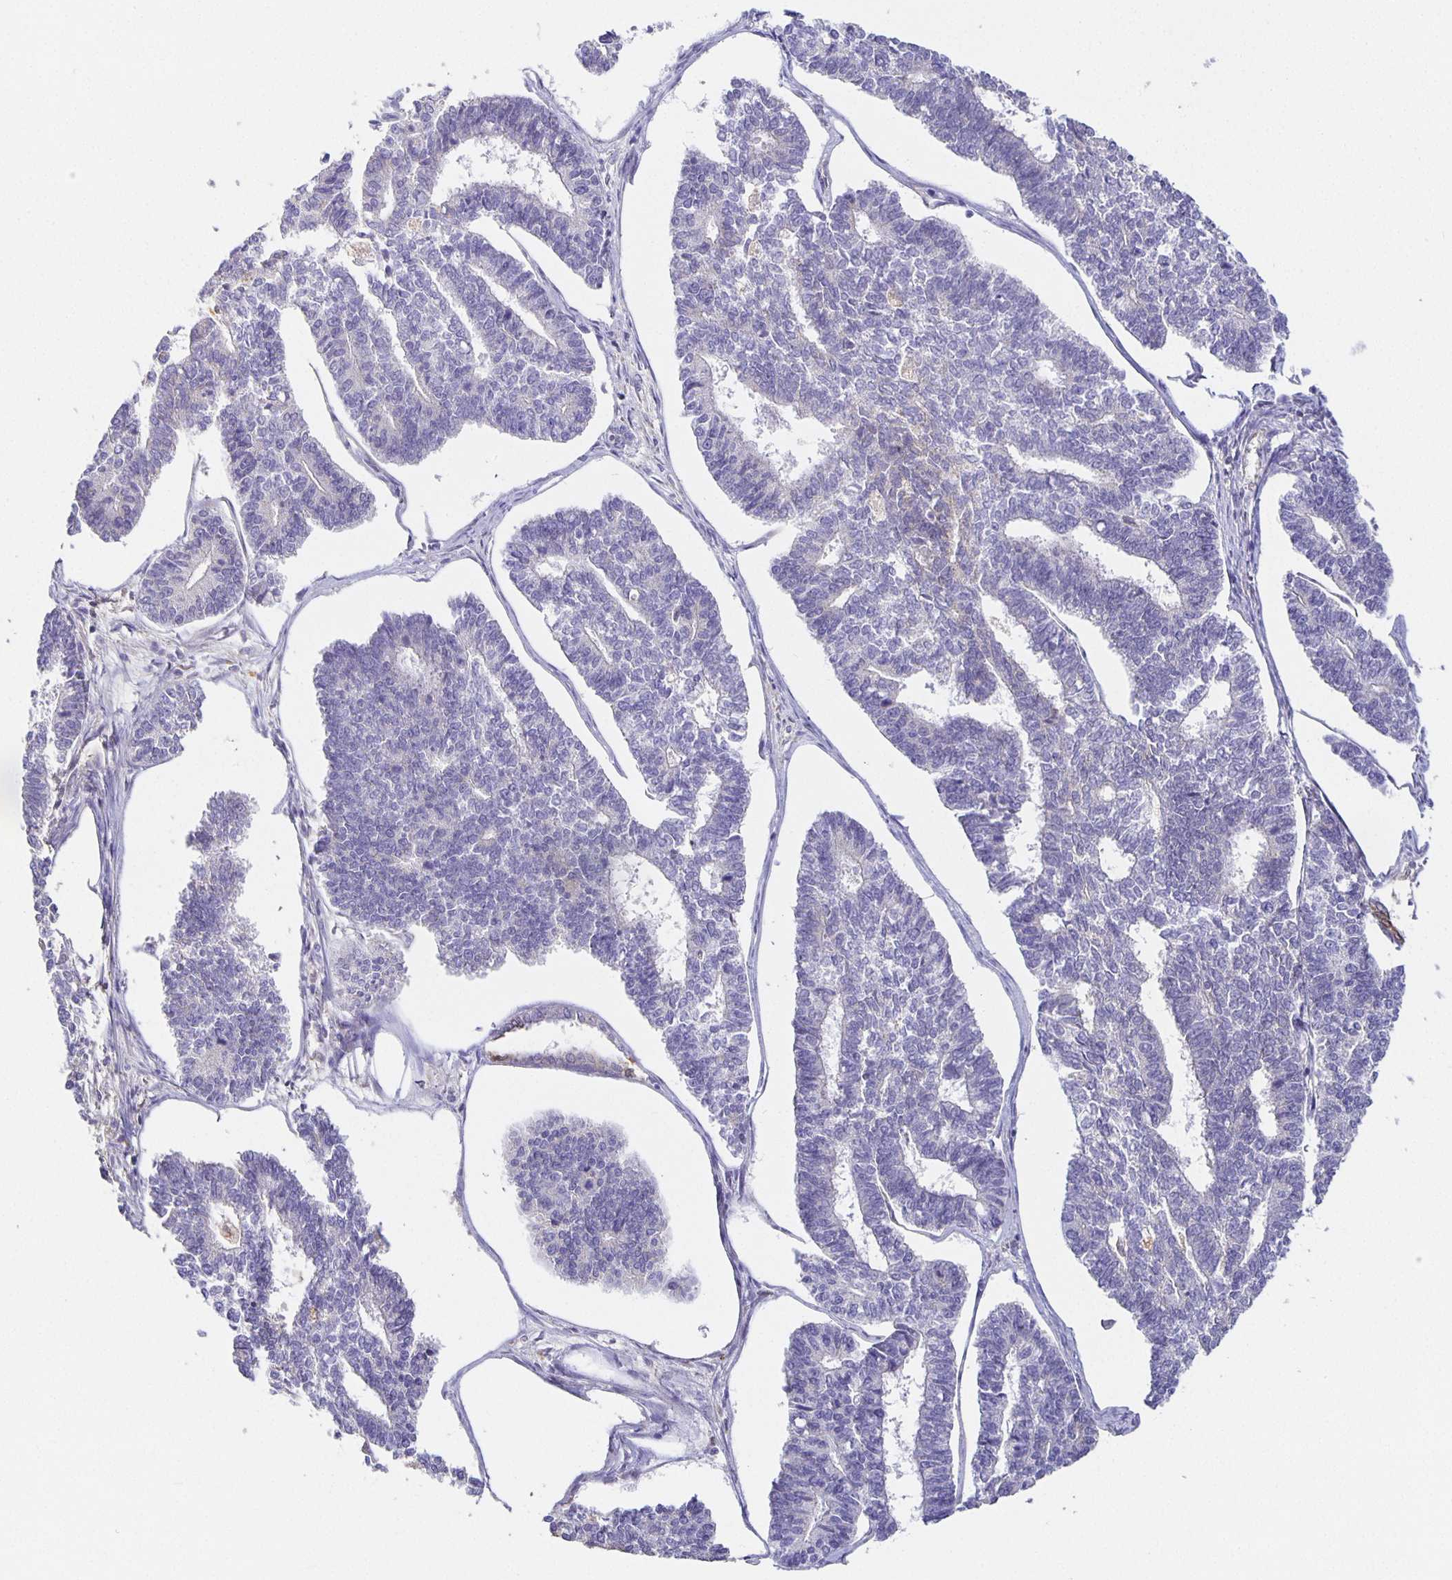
{"staining": {"intensity": "negative", "quantity": "none", "location": "none"}, "tissue": "endometrial cancer", "cell_type": "Tumor cells", "image_type": "cancer", "snomed": [{"axis": "morphology", "description": "Adenocarcinoma, NOS"}, {"axis": "topography", "description": "Endometrium"}], "caption": "The immunohistochemistry (IHC) micrograph has no significant expression in tumor cells of endometrial cancer (adenocarcinoma) tissue.", "gene": "FLRT3", "patient": {"sex": "female", "age": 70}}